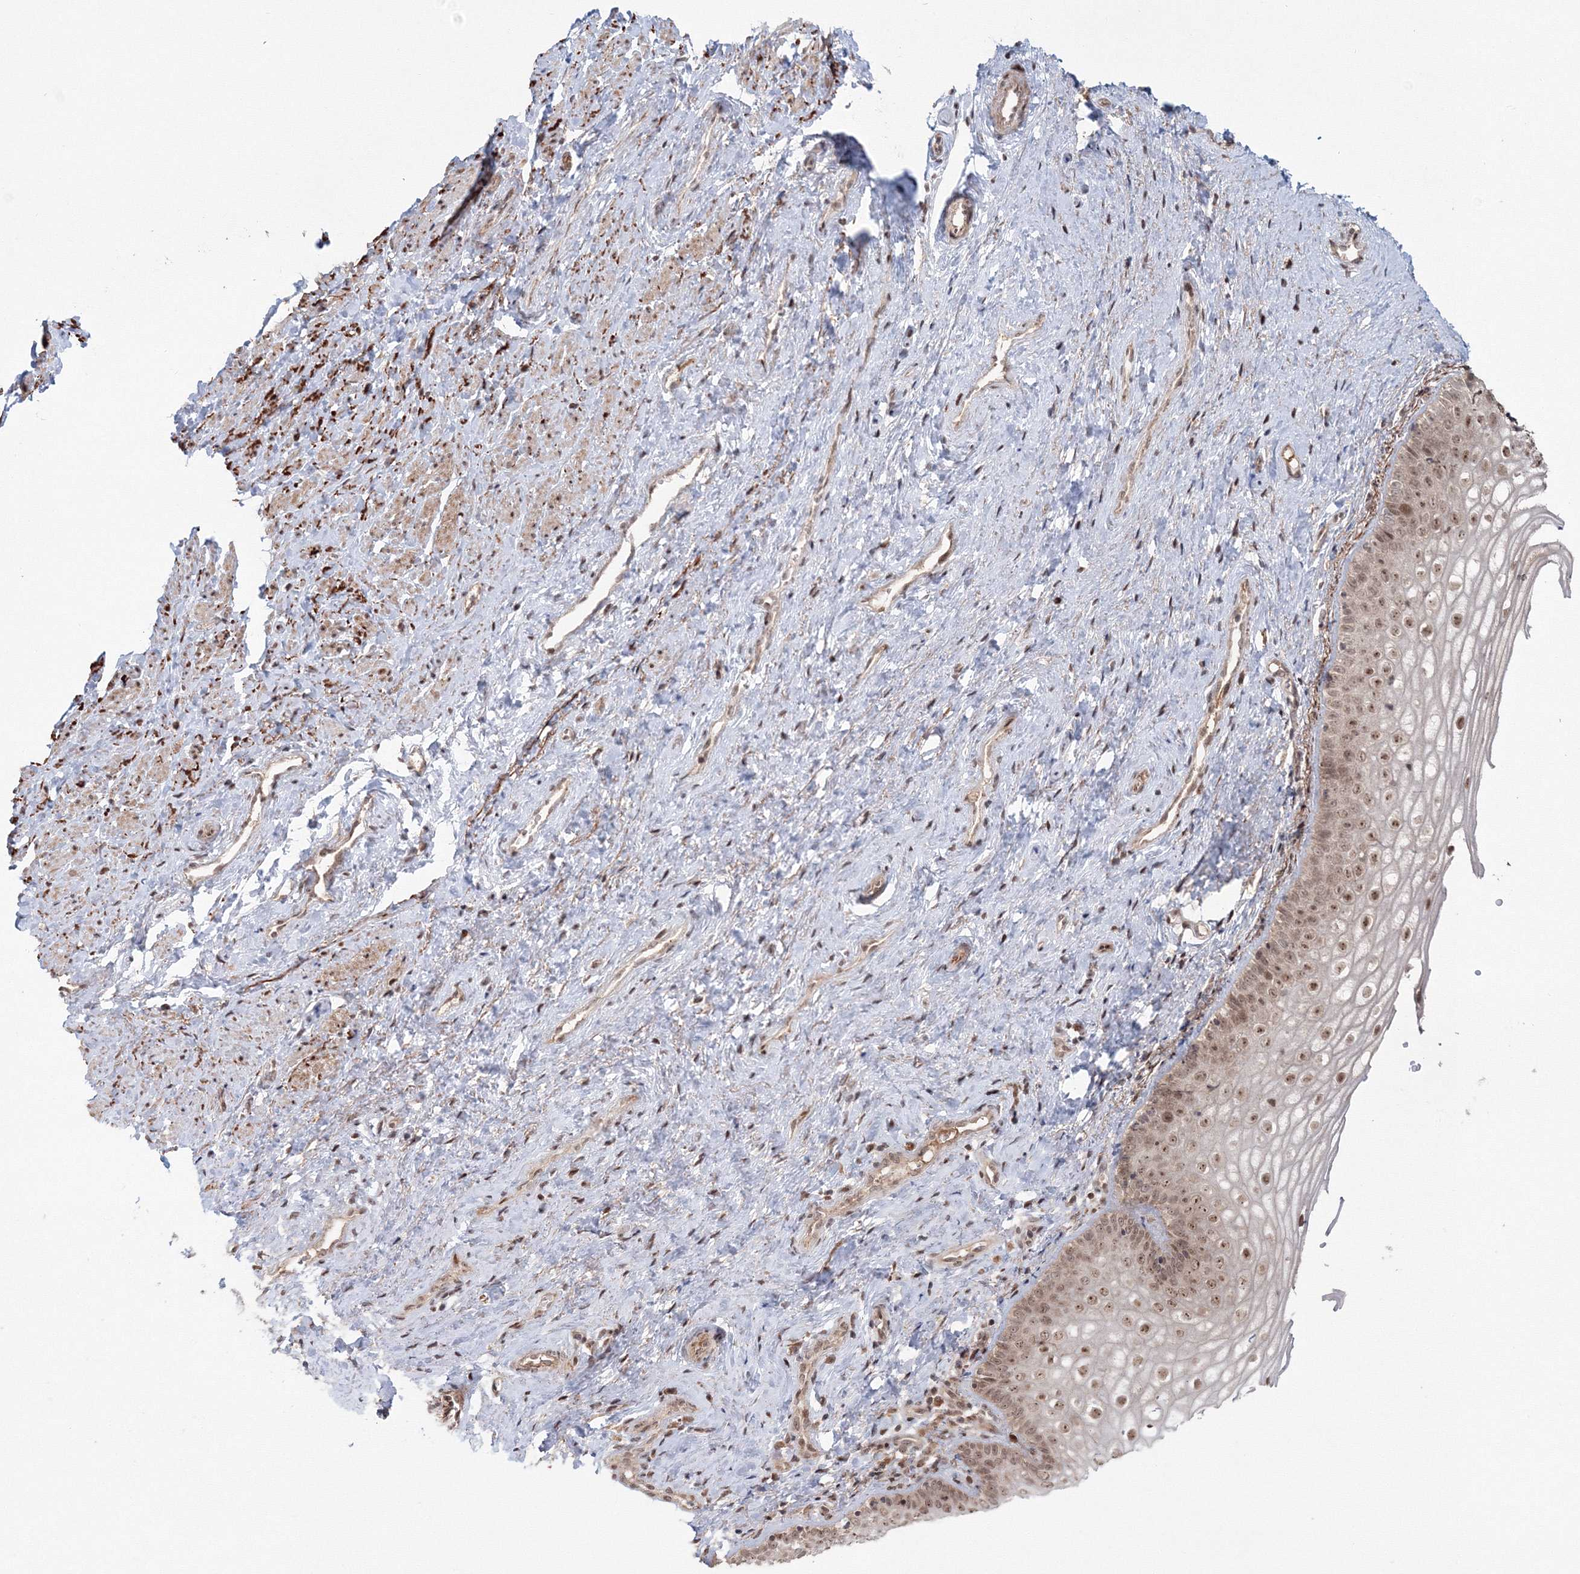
{"staining": {"intensity": "moderate", "quantity": ">75%", "location": "nuclear"}, "tissue": "vagina", "cell_type": "Squamous epithelial cells", "image_type": "normal", "snomed": [{"axis": "morphology", "description": "Normal tissue, NOS"}, {"axis": "topography", "description": "Vagina"}], "caption": "This micrograph exhibits immunohistochemistry staining of normal human vagina, with medium moderate nuclear expression in about >75% of squamous epithelial cells.", "gene": "NOA1", "patient": {"sex": "female", "age": 46}}